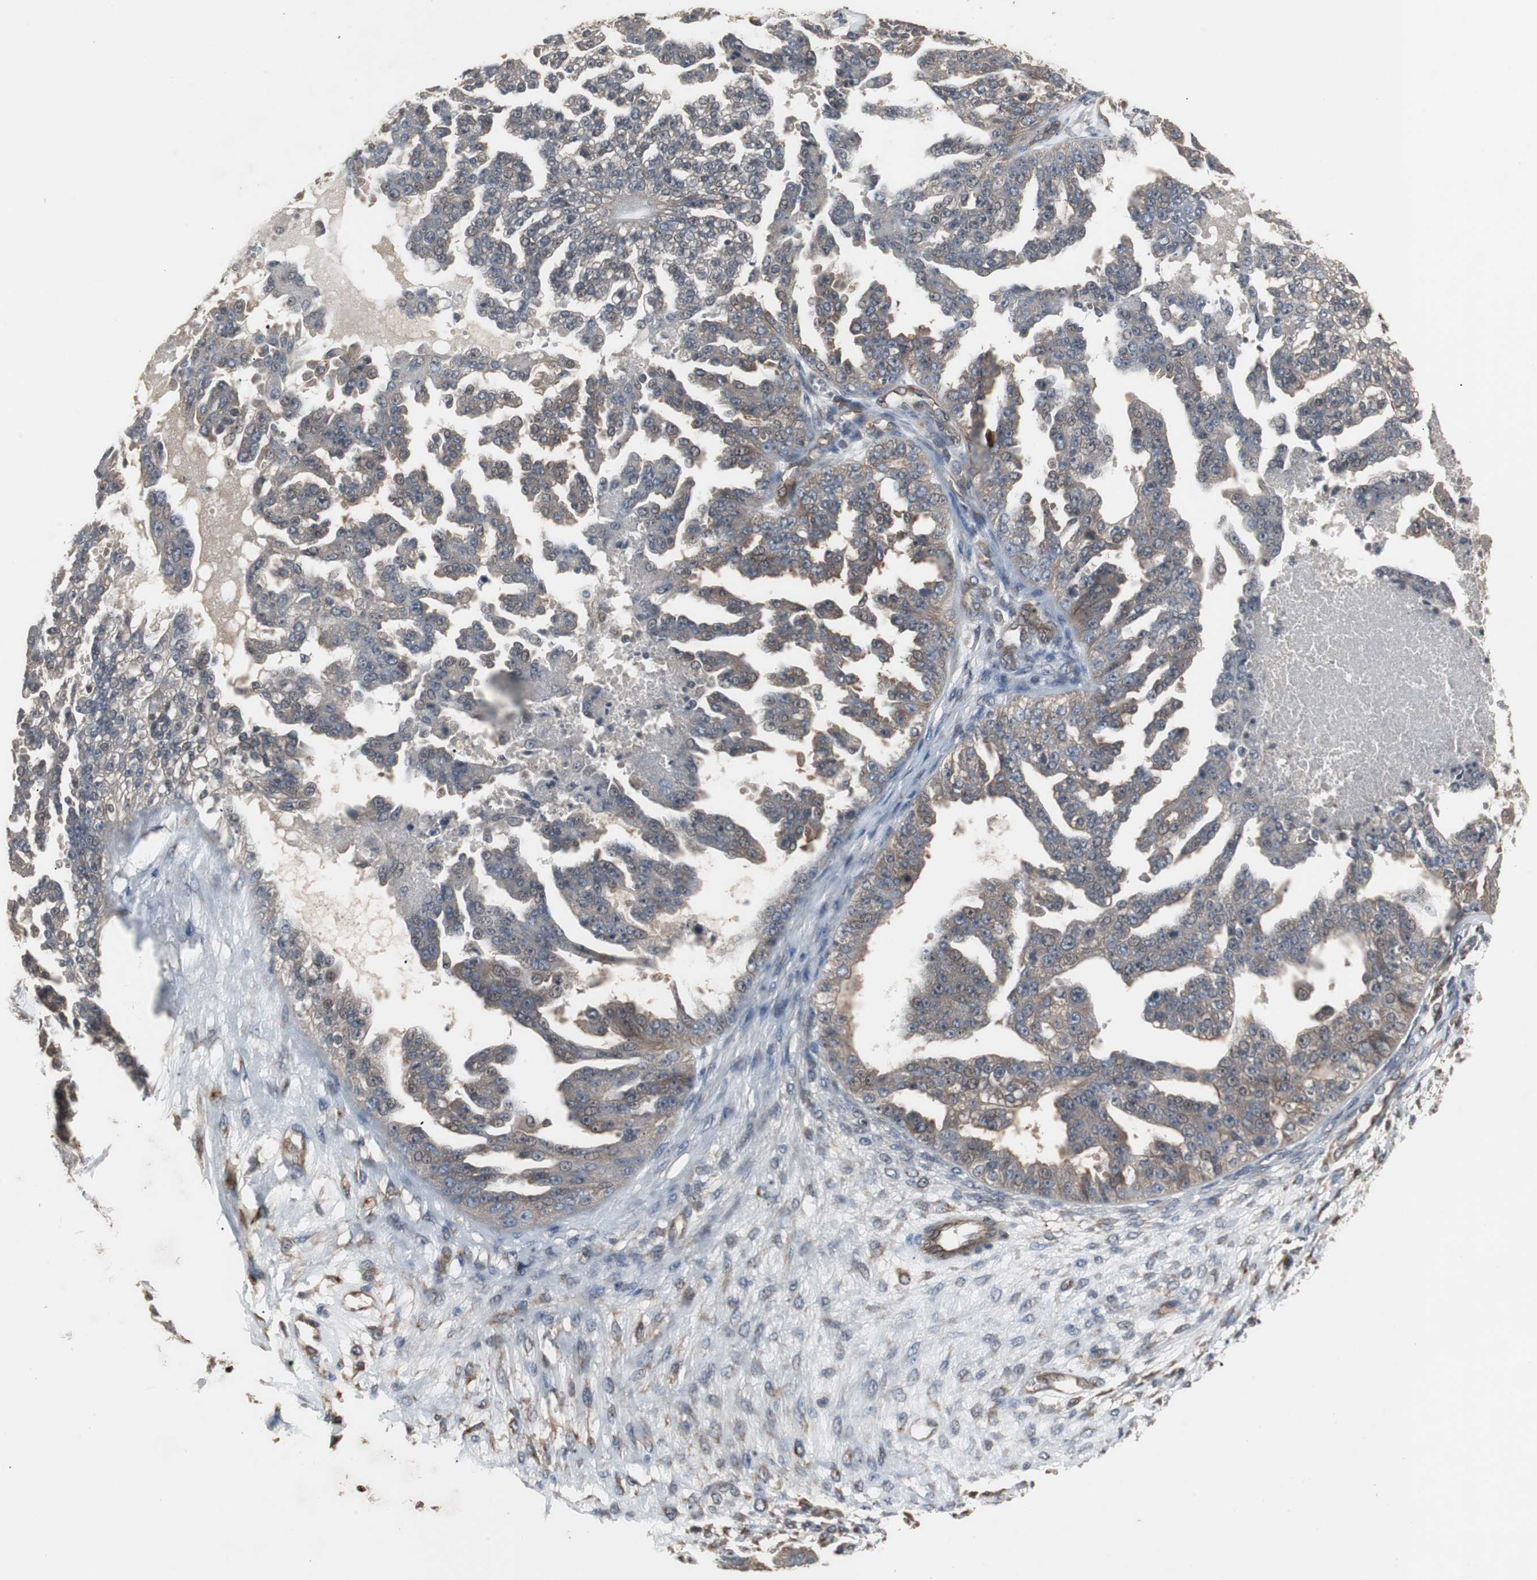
{"staining": {"intensity": "weak", "quantity": ">75%", "location": "cytoplasmic/membranous"}, "tissue": "ovarian cancer", "cell_type": "Tumor cells", "image_type": "cancer", "snomed": [{"axis": "morphology", "description": "Carcinoma, NOS"}, {"axis": "topography", "description": "Soft tissue"}, {"axis": "topography", "description": "Ovary"}], "caption": "Tumor cells demonstrate weak cytoplasmic/membranous staining in approximately >75% of cells in carcinoma (ovarian). The protein of interest is stained brown, and the nuclei are stained in blue (DAB IHC with brightfield microscopy, high magnification).", "gene": "ATP2B2", "patient": {"sex": "female", "age": 54}}